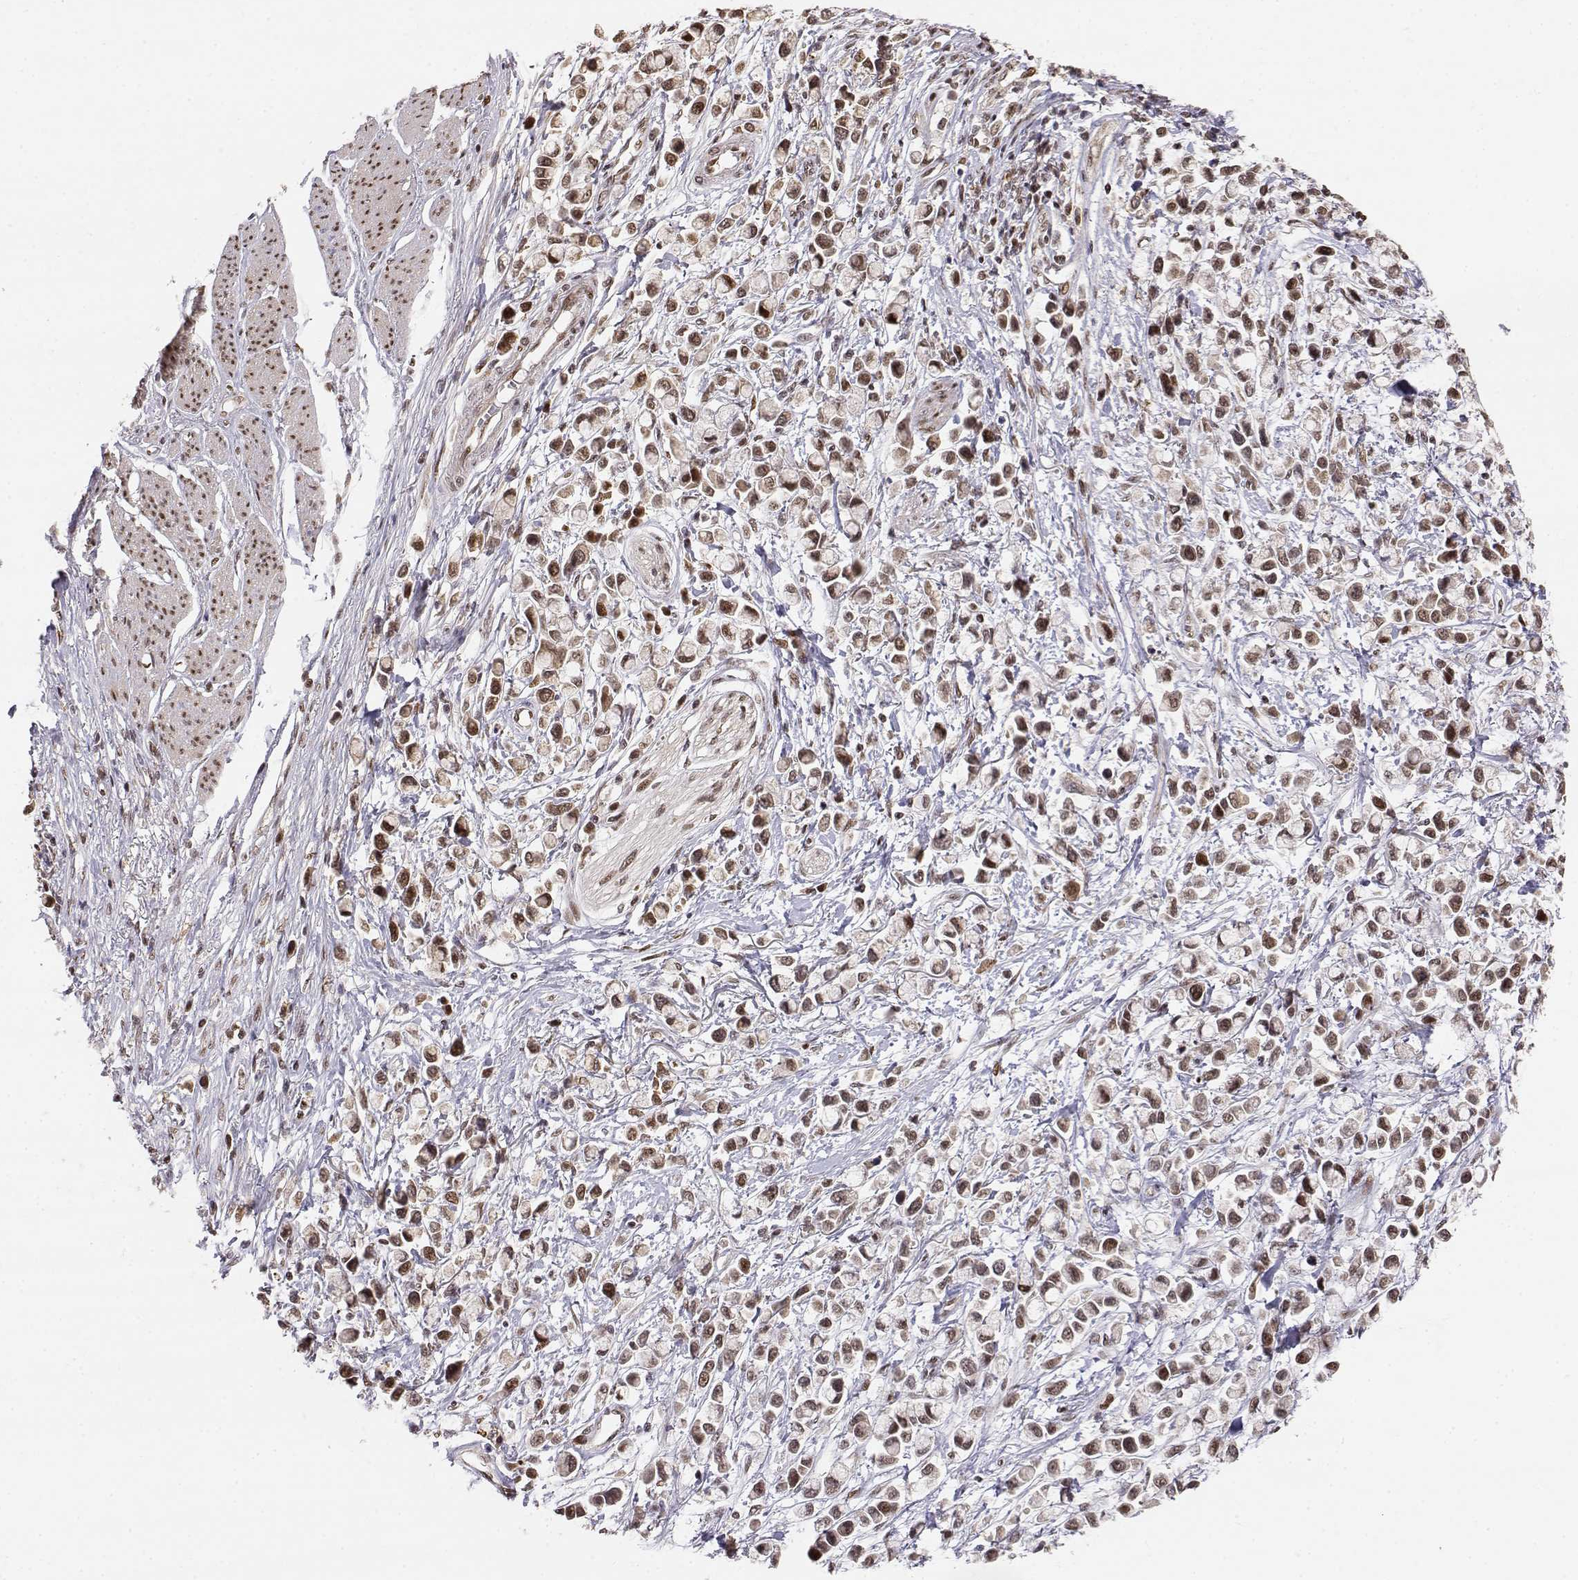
{"staining": {"intensity": "moderate", "quantity": ">75%", "location": "nuclear"}, "tissue": "stomach cancer", "cell_type": "Tumor cells", "image_type": "cancer", "snomed": [{"axis": "morphology", "description": "Adenocarcinoma, NOS"}, {"axis": "topography", "description": "Stomach"}], "caption": "Immunohistochemical staining of human stomach cancer reveals medium levels of moderate nuclear protein positivity in about >75% of tumor cells.", "gene": "BRCA1", "patient": {"sex": "female", "age": 81}}